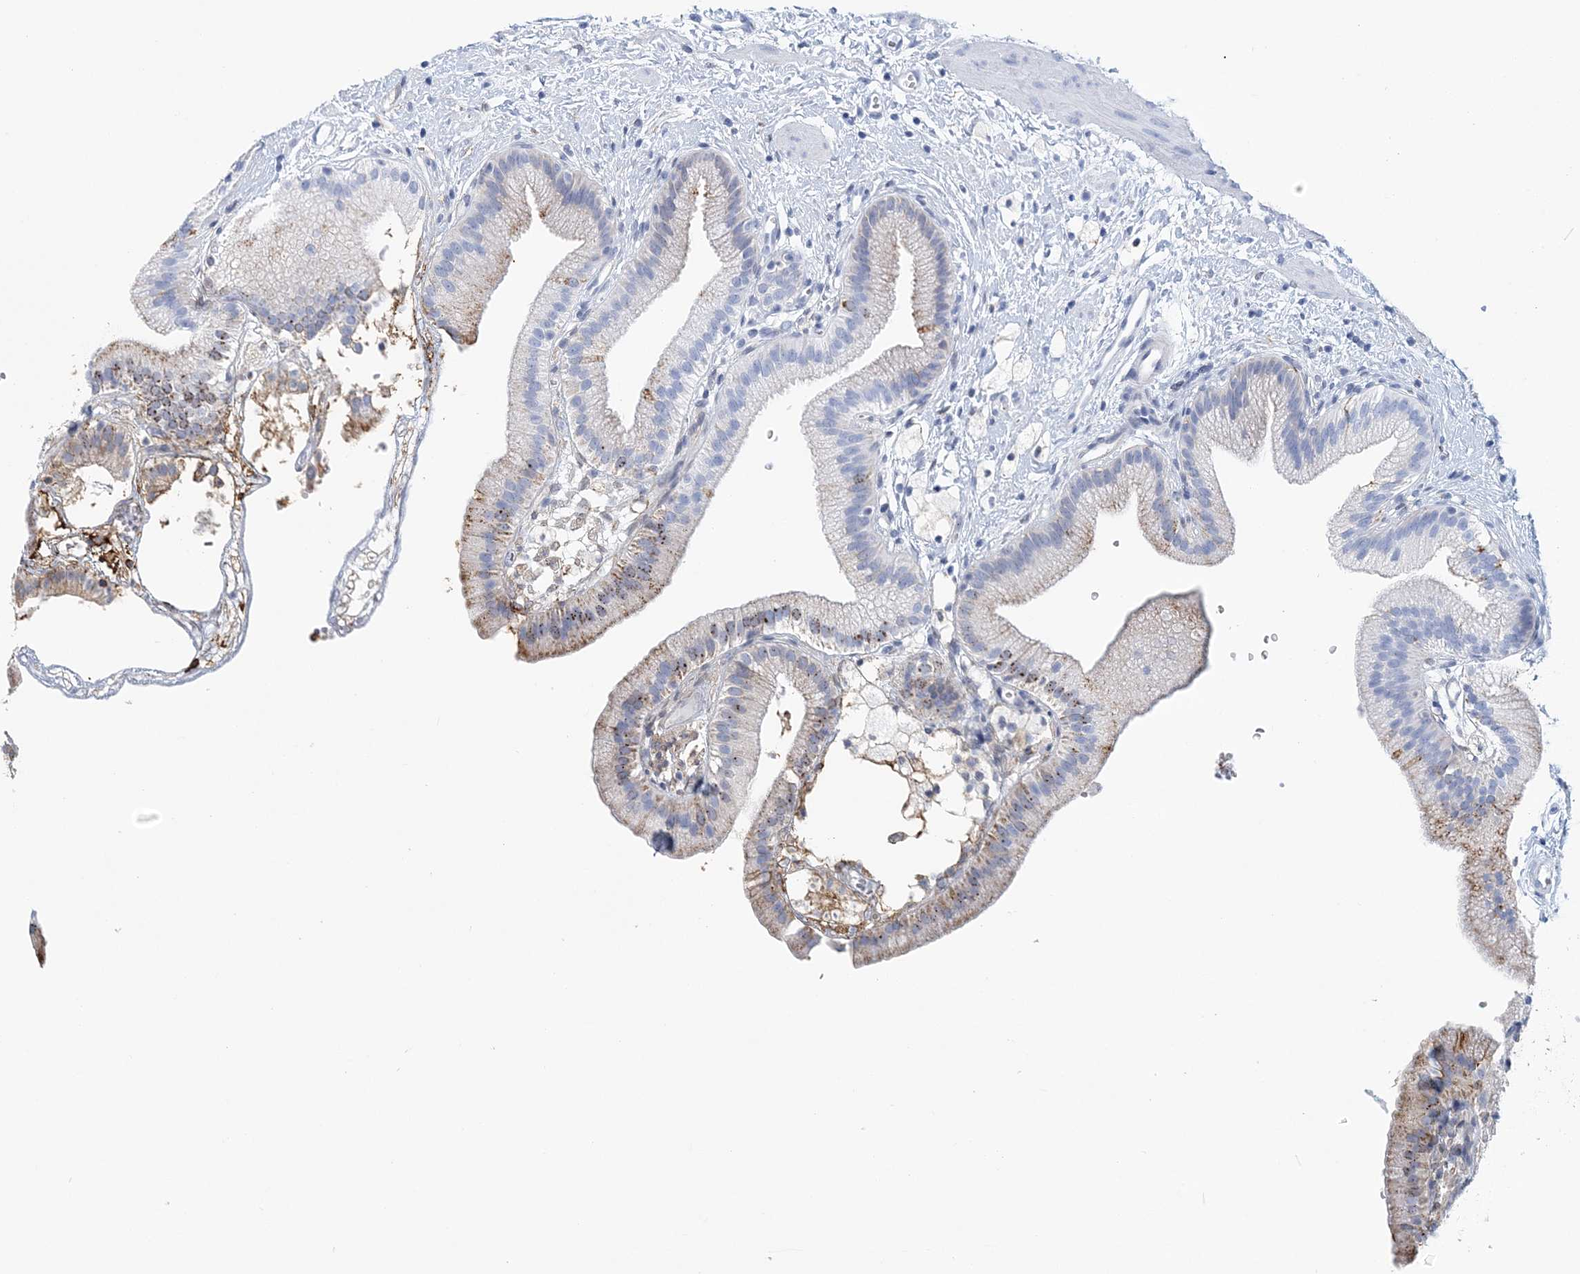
{"staining": {"intensity": "moderate", "quantity": "<25%", "location": "cytoplasmic/membranous"}, "tissue": "gallbladder", "cell_type": "Glandular cells", "image_type": "normal", "snomed": [{"axis": "morphology", "description": "Normal tissue, NOS"}, {"axis": "topography", "description": "Gallbladder"}], "caption": "A brown stain shows moderate cytoplasmic/membranous positivity of a protein in glandular cells of unremarkable human gallbladder. (Brightfield microscopy of DAB IHC at high magnification).", "gene": "NKX6", "patient": {"sex": "male", "age": 55}}